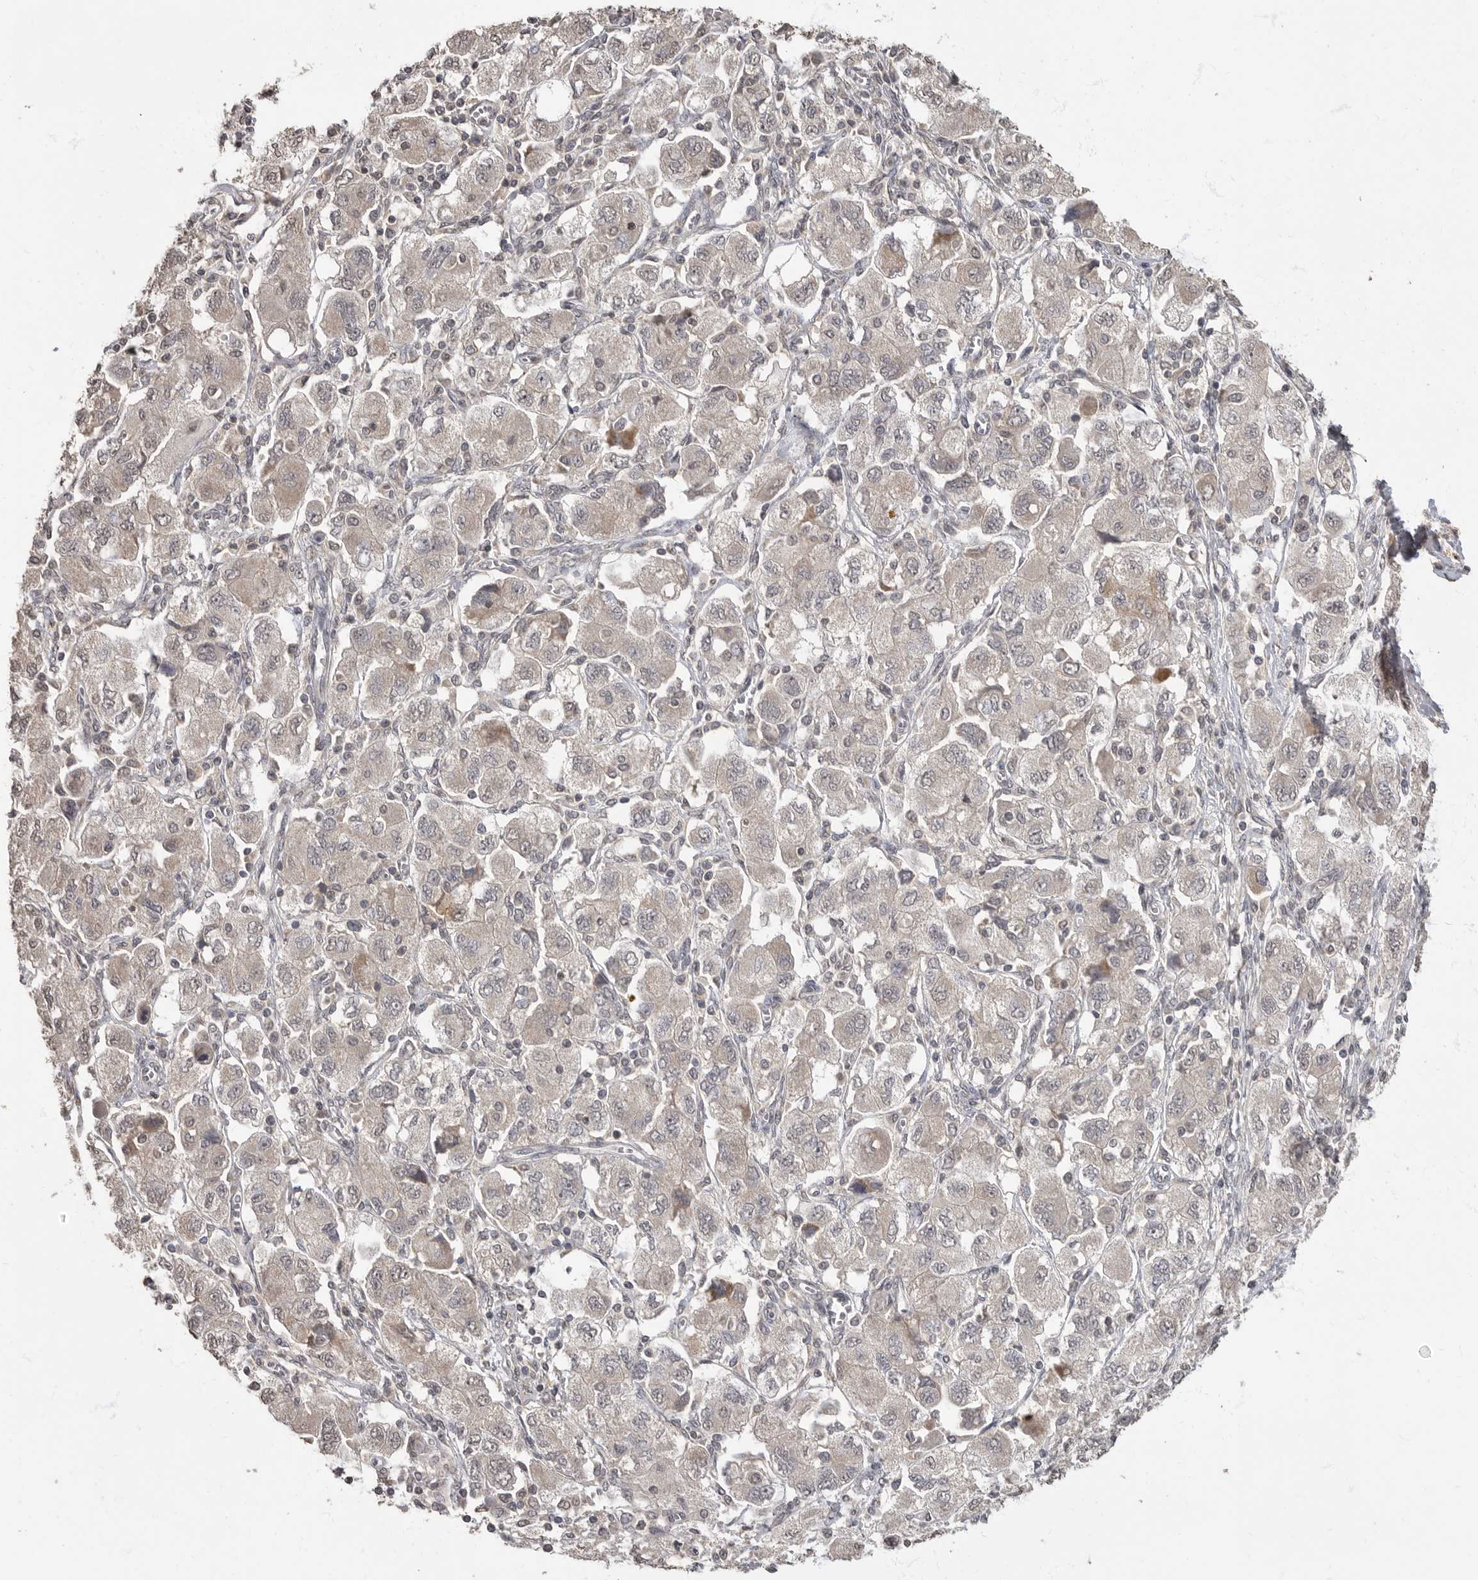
{"staining": {"intensity": "negative", "quantity": "none", "location": "none"}, "tissue": "ovarian cancer", "cell_type": "Tumor cells", "image_type": "cancer", "snomed": [{"axis": "morphology", "description": "Carcinoma, NOS"}, {"axis": "morphology", "description": "Cystadenocarcinoma, serous, NOS"}, {"axis": "topography", "description": "Ovary"}], "caption": "Protein analysis of ovarian cancer (serous cystadenocarcinoma) reveals no significant positivity in tumor cells. Nuclei are stained in blue.", "gene": "MAFG", "patient": {"sex": "female", "age": 69}}